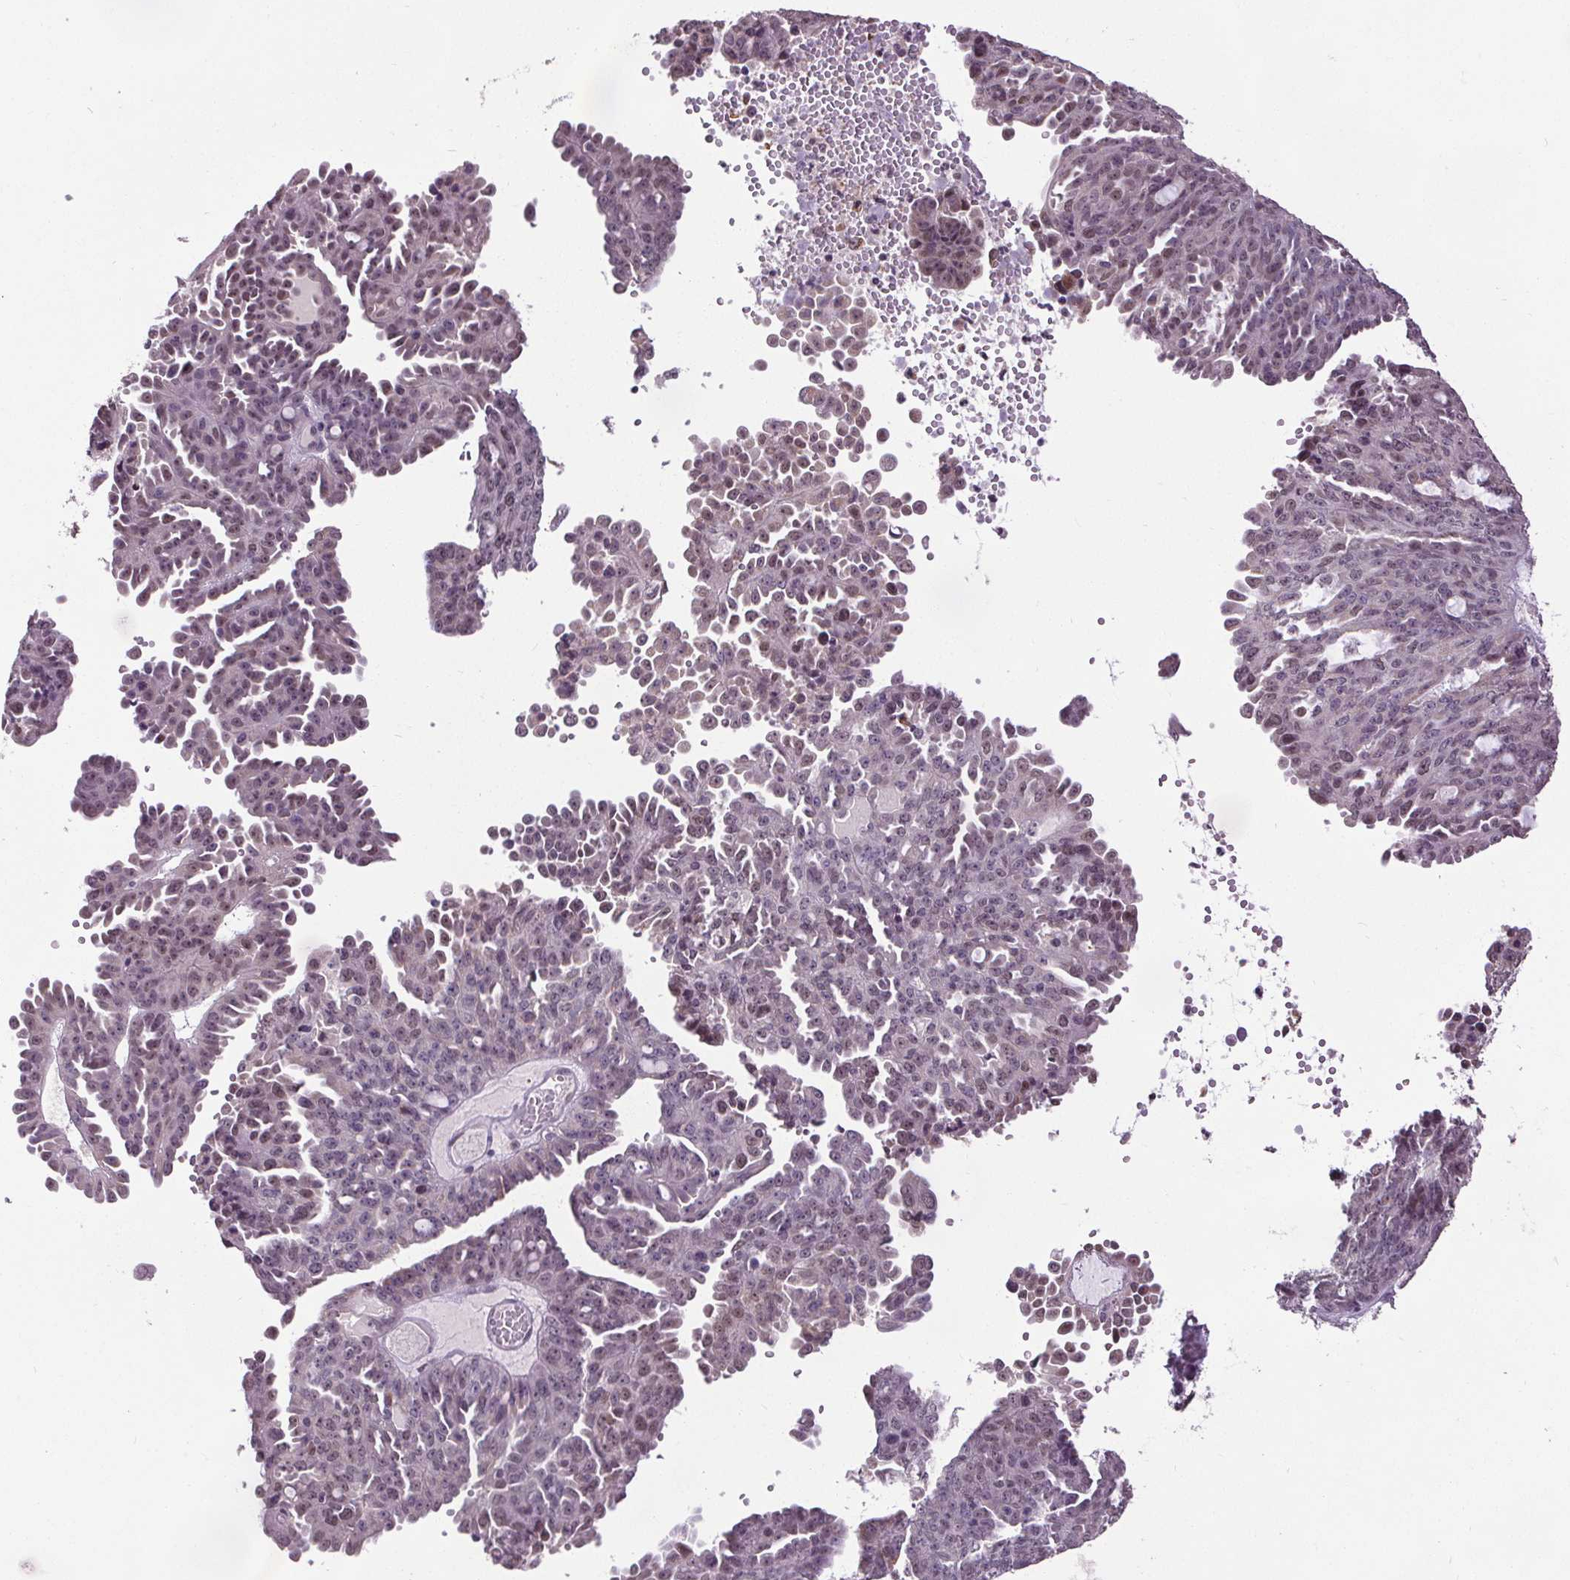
{"staining": {"intensity": "weak", "quantity": "<25%", "location": "nuclear"}, "tissue": "ovarian cancer", "cell_type": "Tumor cells", "image_type": "cancer", "snomed": [{"axis": "morphology", "description": "Cystadenocarcinoma, serous, NOS"}, {"axis": "topography", "description": "Ovary"}], "caption": "DAB (3,3'-diaminobenzidine) immunohistochemical staining of ovarian cancer reveals no significant expression in tumor cells.", "gene": "SLC2A9", "patient": {"sex": "female", "age": 71}}